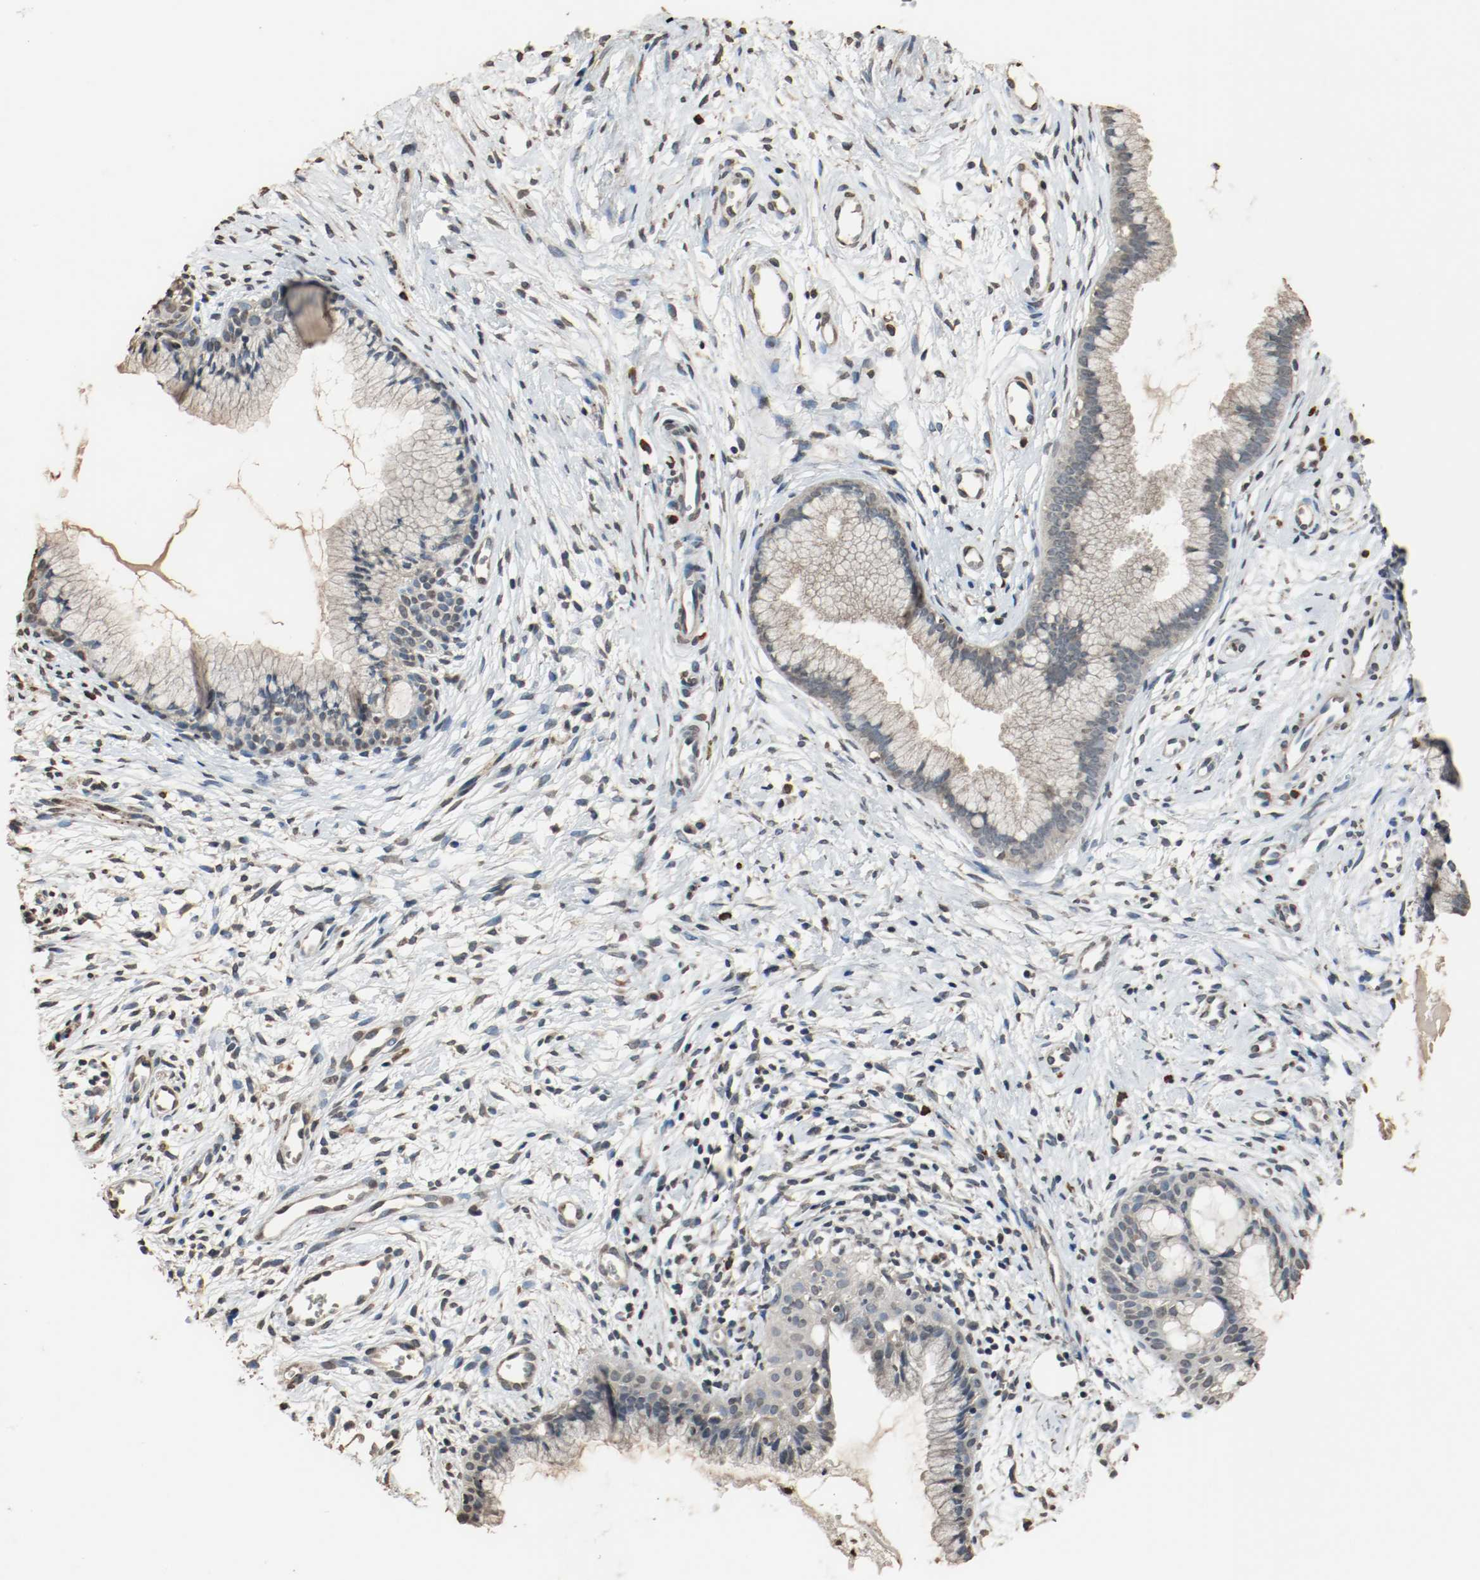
{"staining": {"intensity": "negative", "quantity": "none", "location": "none"}, "tissue": "cervix", "cell_type": "Glandular cells", "image_type": "normal", "snomed": [{"axis": "morphology", "description": "Normal tissue, NOS"}, {"axis": "topography", "description": "Cervix"}], "caption": "Immunohistochemistry (IHC) of normal cervix exhibits no staining in glandular cells.", "gene": "RTN4", "patient": {"sex": "female", "age": 39}}